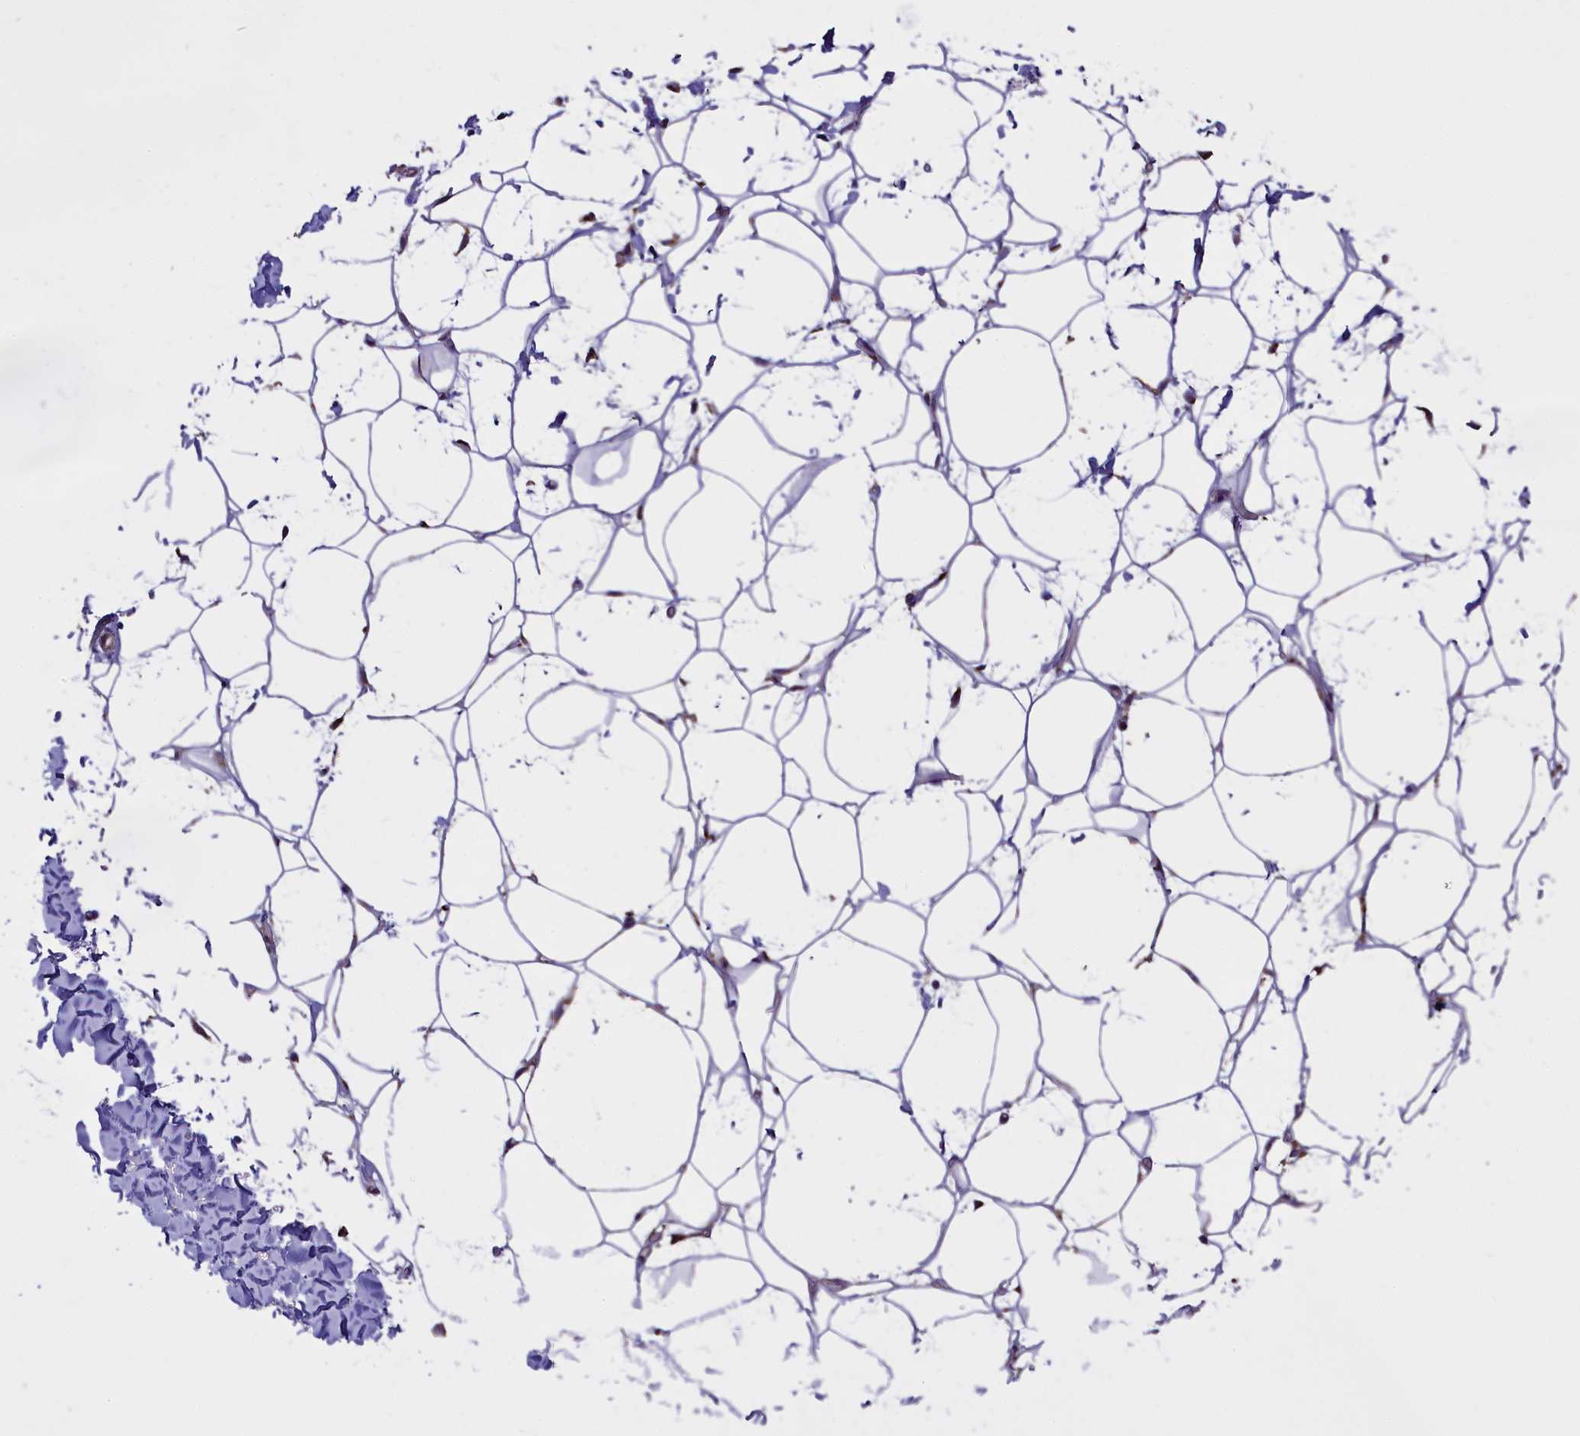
{"staining": {"intensity": "negative", "quantity": "none", "location": "none"}, "tissue": "adipose tissue", "cell_type": "Adipocytes", "image_type": "normal", "snomed": [{"axis": "morphology", "description": "Normal tissue, NOS"}, {"axis": "topography", "description": "Breast"}], "caption": "Immunohistochemical staining of normal human adipose tissue displays no significant staining in adipocytes.", "gene": "GLRX5", "patient": {"sex": "female", "age": 26}}